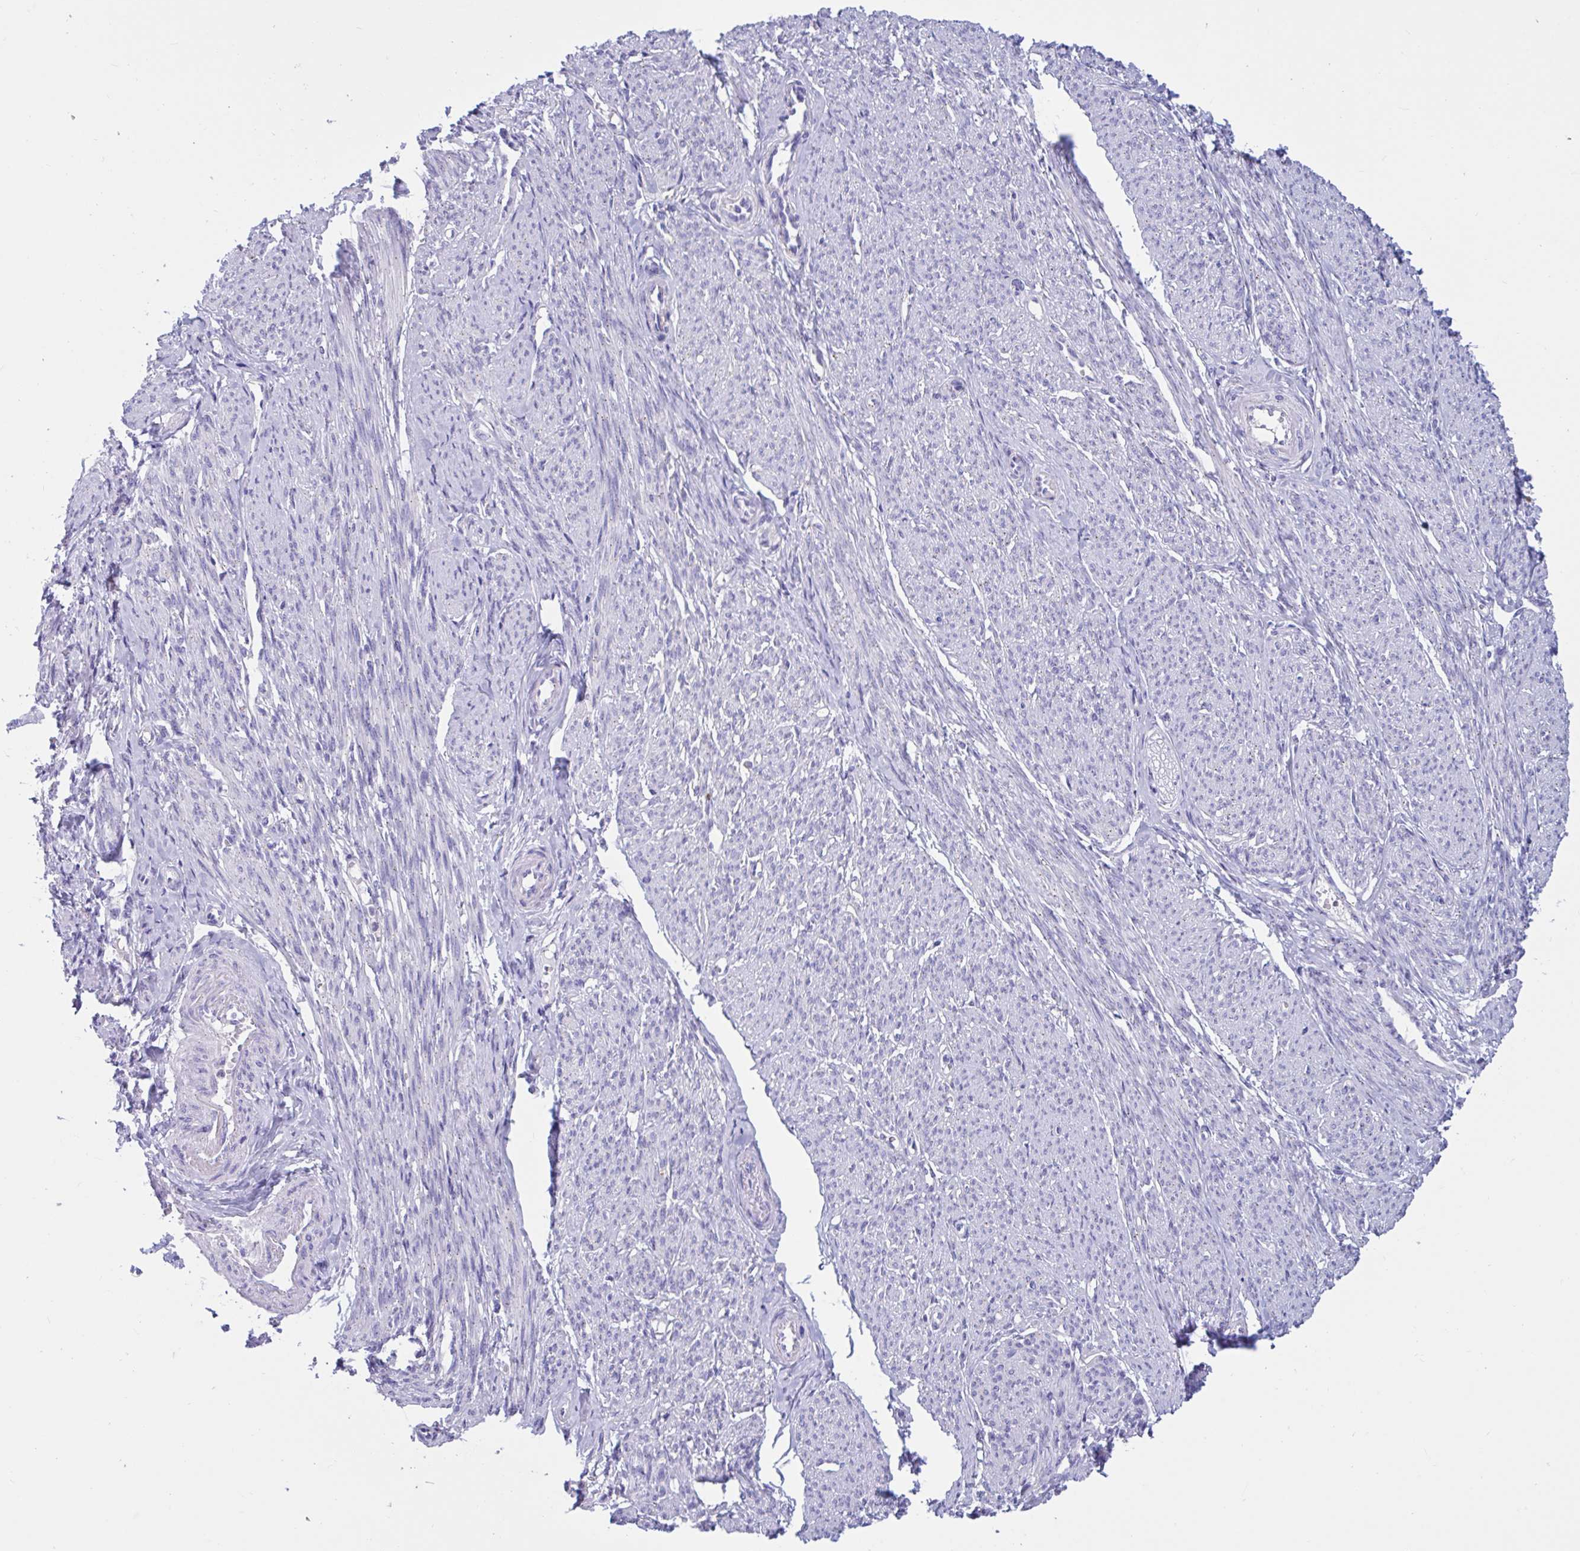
{"staining": {"intensity": "negative", "quantity": "none", "location": "none"}, "tissue": "smooth muscle", "cell_type": "Smooth muscle cells", "image_type": "normal", "snomed": [{"axis": "morphology", "description": "Normal tissue, NOS"}, {"axis": "topography", "description": "Smooth muscle"}], "caption": "Smooth muscle stained for a protein using immunohistochemistry displays no positivity smooth muscle cells.", "gene": "RNASE3", "patient": {"sex": "female", "age": 65}}